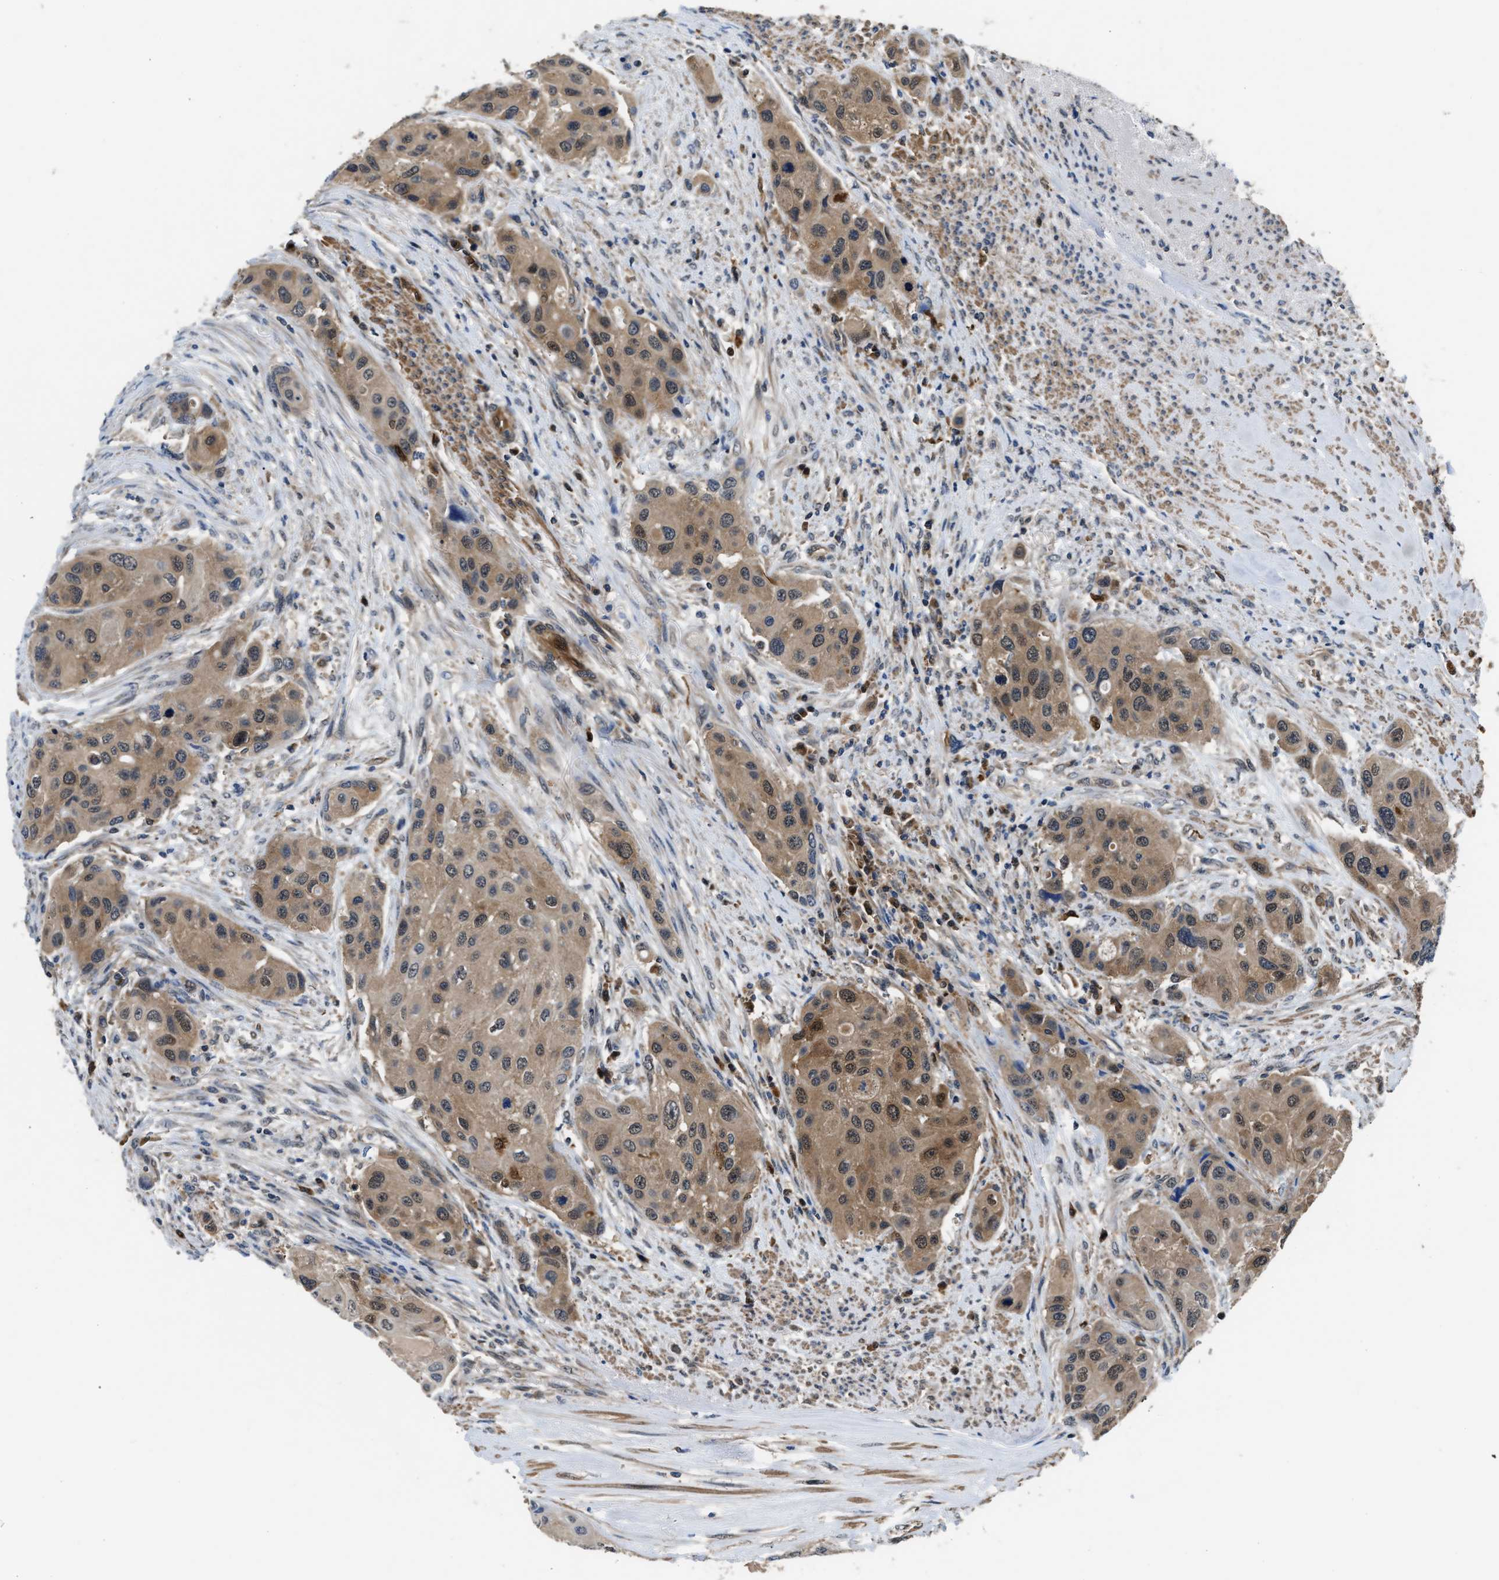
{"staining": {"intensity": "weak", "quantity": ">75%", "location": "cytoplasmic/membranous"}, "tissue": "urothelial cancer", "cell_type": "Tumor cells", "image_type": "cancer", "snomed": [{"axis": "morphology", "description": "Urothelial carcinoma, High grade"}, {"axis": "topography", "description": "Urinary bladder"}], "caption": "A brown stain labels weak cytoplasmic/membranous positivity of a protein in human urothelial cancer tumor cells. Ihc stains the protein in brown and the nuclei are stained blue.", "gene": "PPA1", "patient": {"sex": "female", "age": 56}}